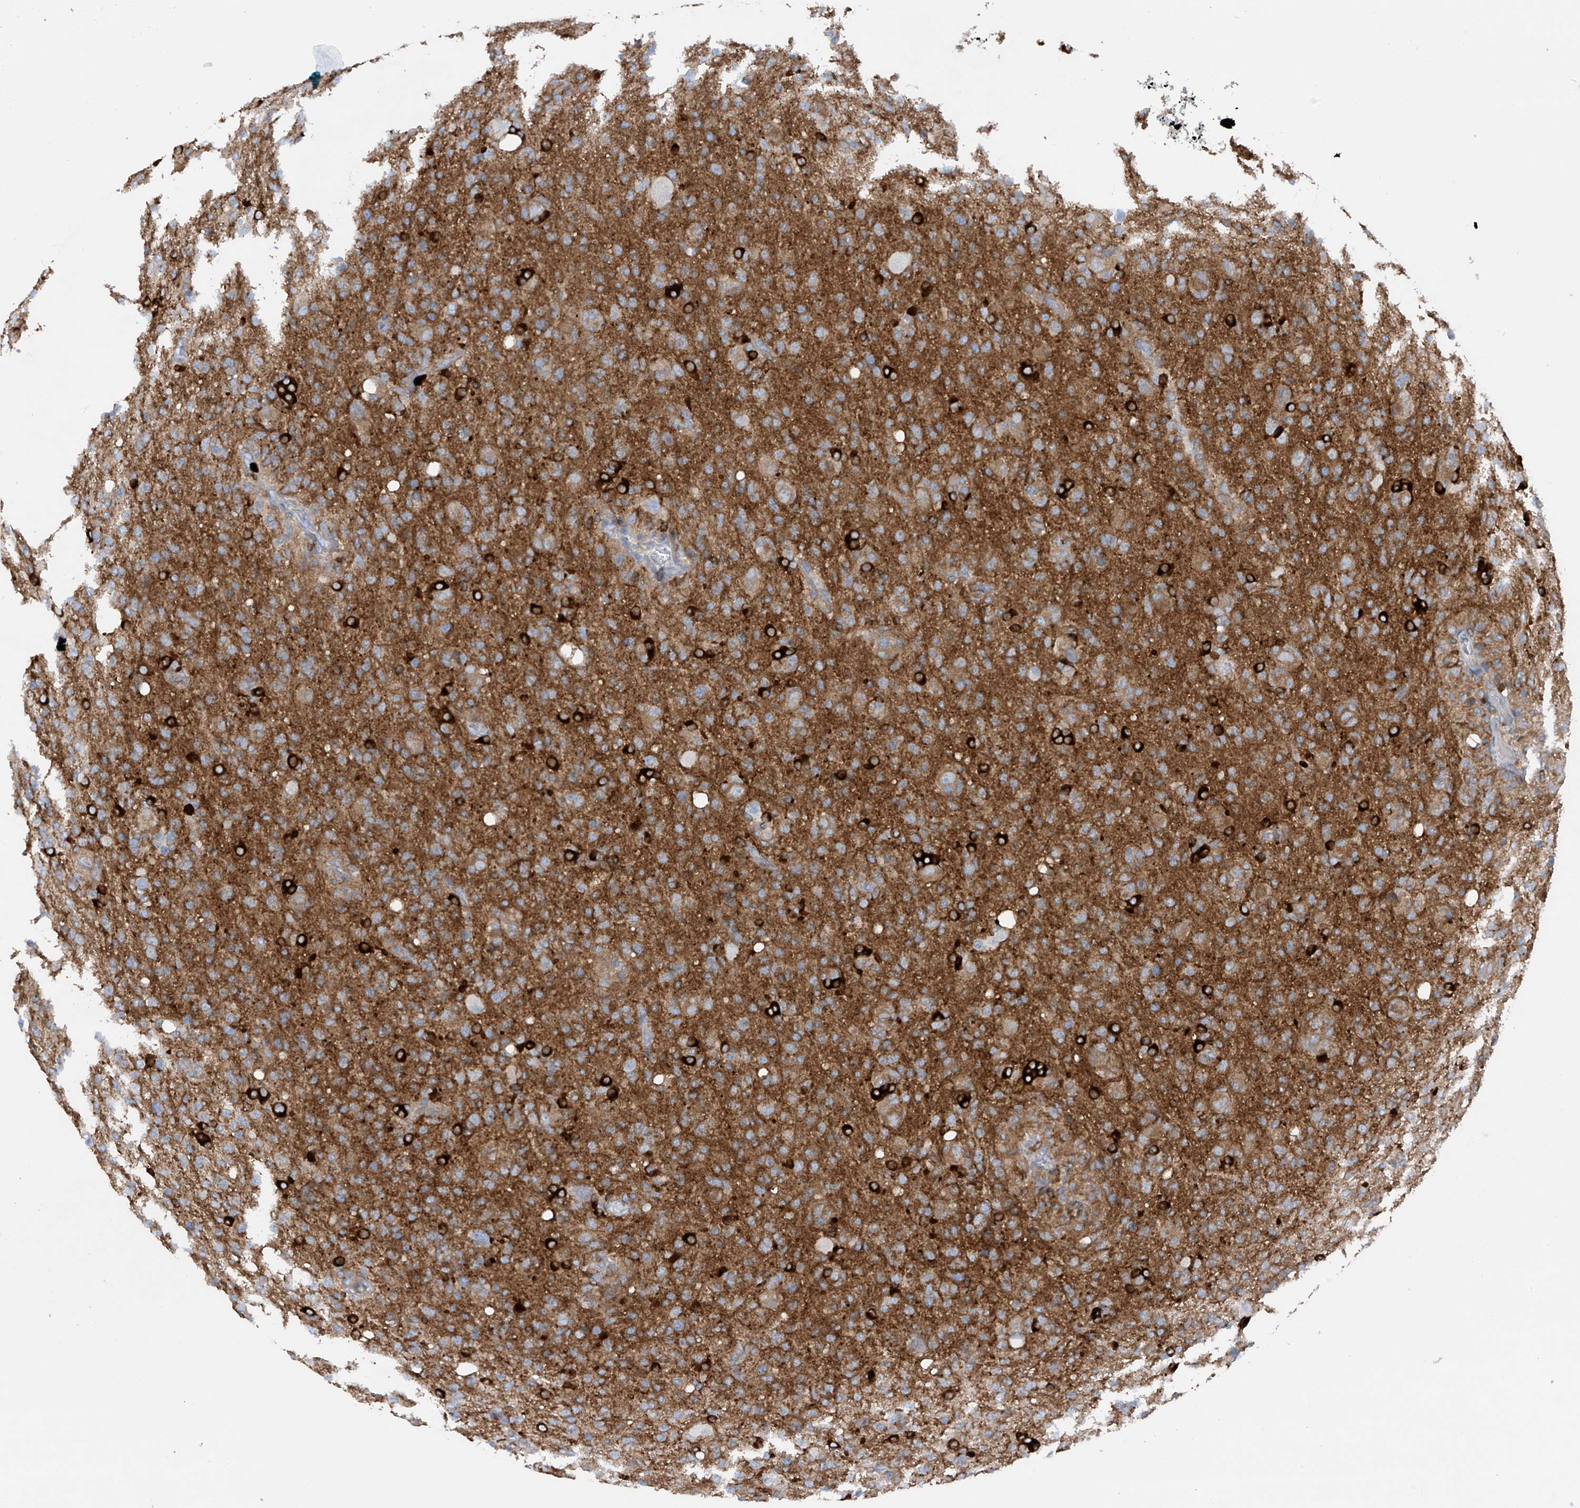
{"staining": {"intensity": "moderate", "quantity": "25%-75%", "location": "cytoplasmic/membranous"}, "tissue": "glioma", "cell_type": "Tumor cells", "image_type": "cancer", "snomed": [{"axis": "morphology", "description": "Glioma, malignant, High grade"}, {"axis": "topography", "description": "Brain"}], "caption": "Moderate cytoplasmic/membranous positivity is identified in approximately 25%-75% of tumor cells in glioma.", "gene": "PHACTR2", "patient": {"sex": "female", "age": 57}}